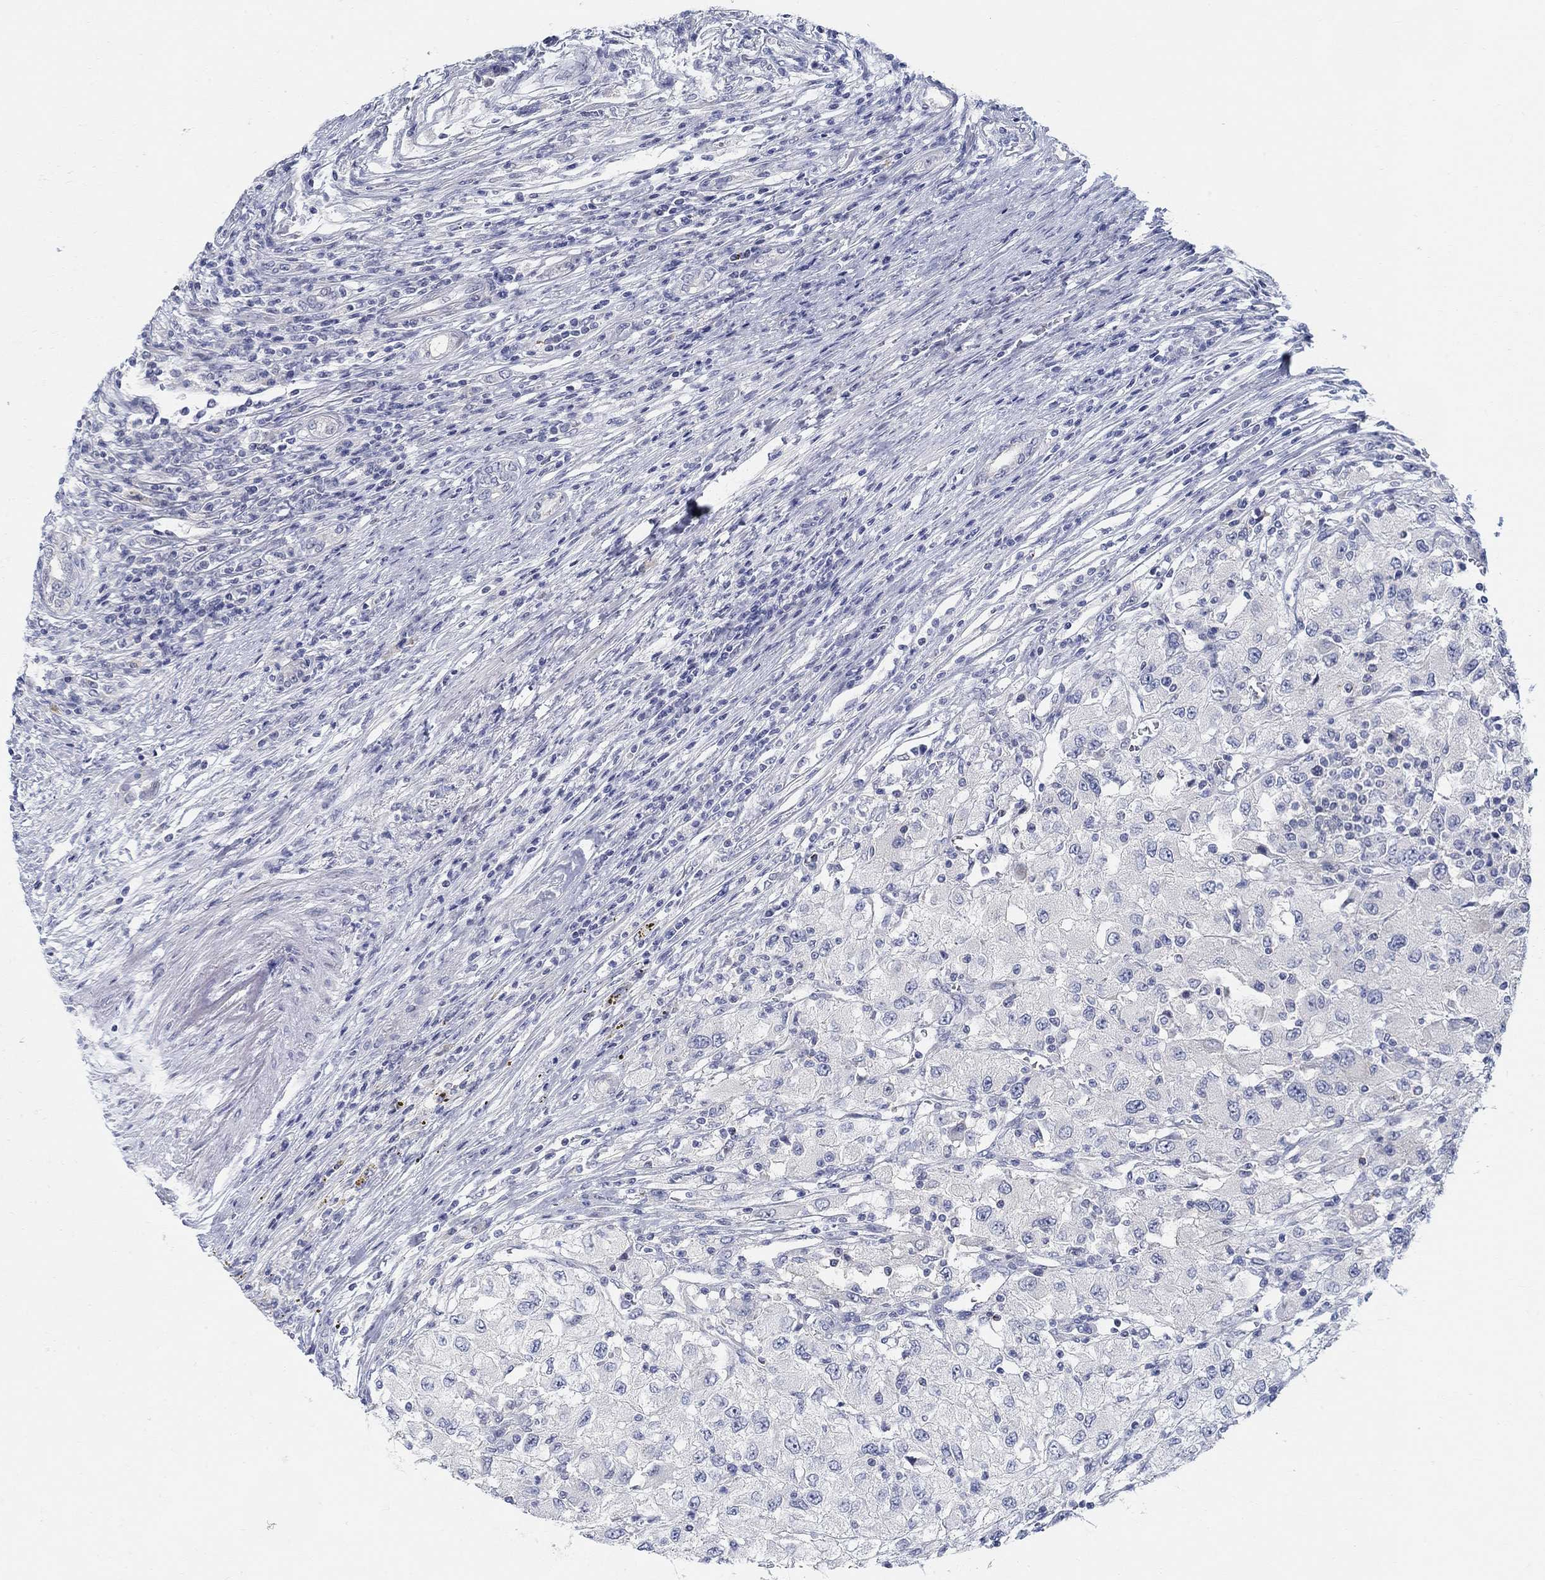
{"staining": {"intensity": "negative", "quantity": "none", "location": "none"}, "tissue": "renal cancer", "cell_type": "Tumor cells", "image_type": "cancer", "snomed": [{"axis": "morphology", "description": "Adenocarcinoma, NOS"}, {"axis": "topography", "description": "Kidney"}], "caption": "High power microscopy micrograph of an immunohistochemistry micrograph of renal cancer, revealing no significant positivity in tumor cells.", "gene": "ANO7", "patient": {"sex": "female", "age": 67}}